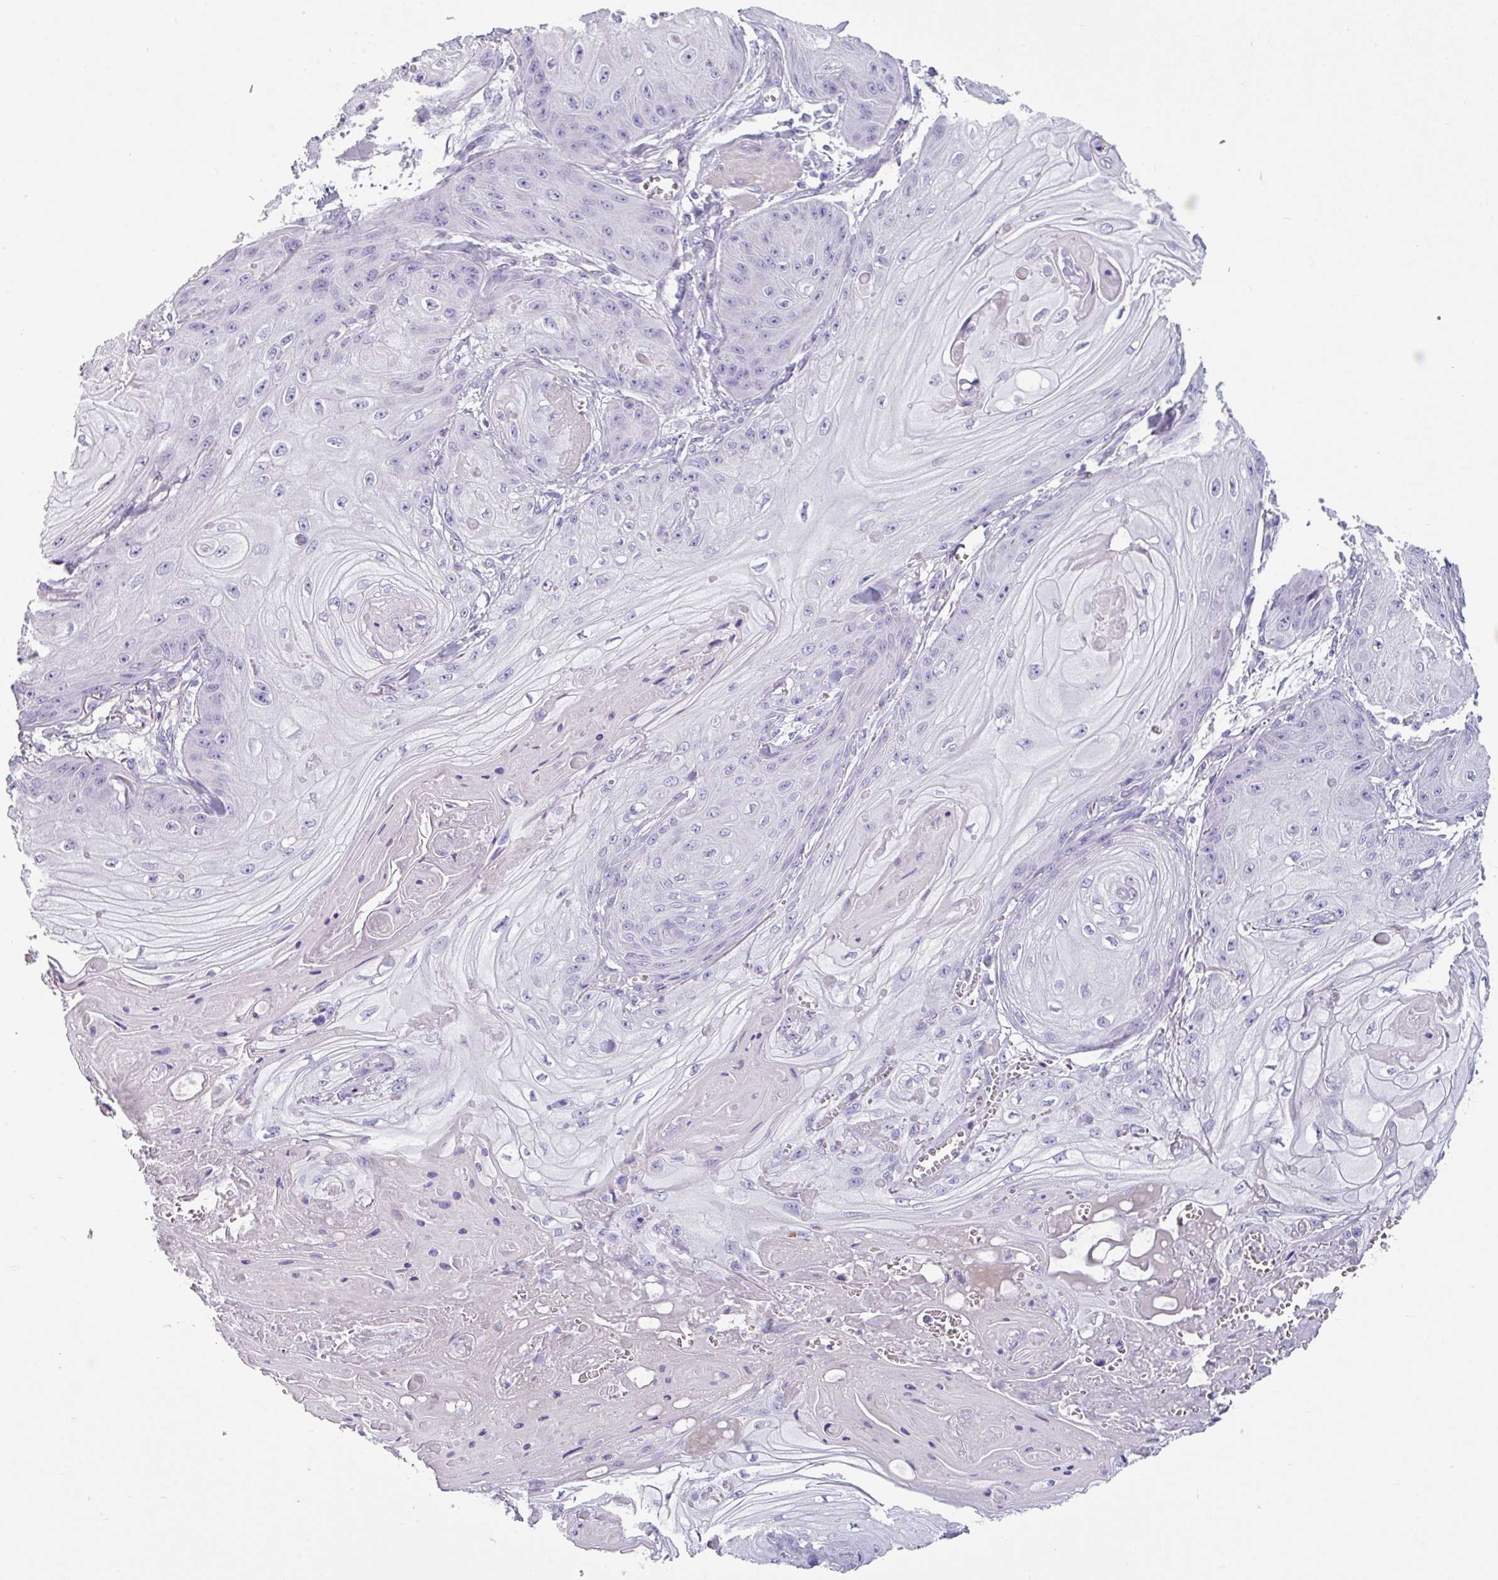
{"staining": {"intensity": "negative", "quantity": "none", "location": "none"}, "tissue": "skin cancer", "cell_type": "Tumor cells", "image_type": "cancer", "snomed": [{"axis": "morphology", "description": "Squamous cell carcinoma, NOS"}, {"axis": "topography", "description": "Skin"}], "caption": "Immunohistochemistry (IHC) of skin squamous cell carcinoma shows no positivity in tumor cells.", "gene": "VCX2", "patient": {"sex": "male", "age": 74}}